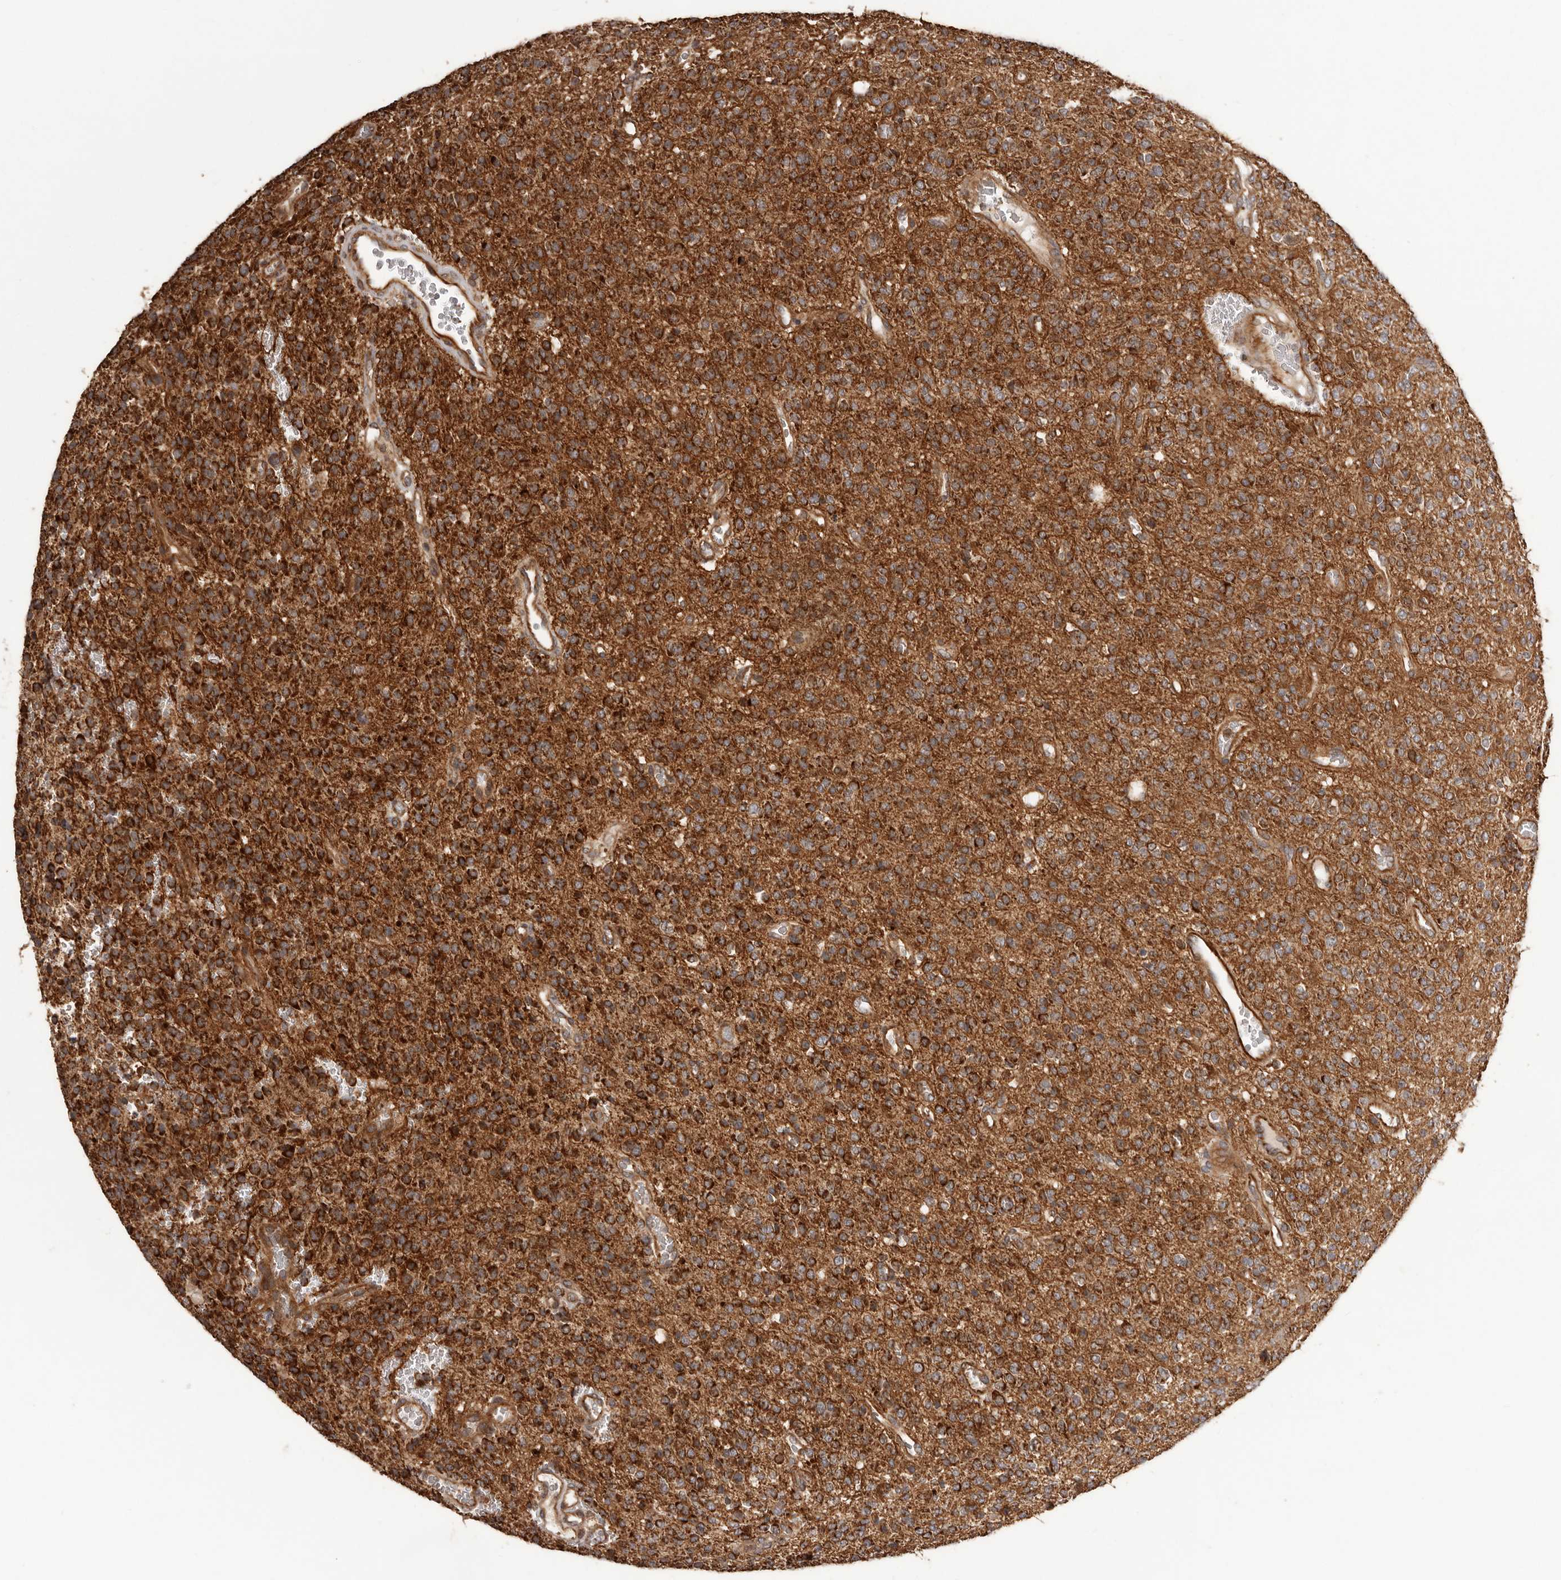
{"staining": {"intensity": "strong", "quantity": ">75%", "location": "cytoplasmic/membranous"}, "tissue": "glioma", "cell_type": "Tumor cells", "image_type": "cancer", "snomed": [{"axis": "morphology", "description": "Glioma, malignant, High grade"}, {"axis": "topography", "description": "Brain"}], "caption": "There is high levels of strong cytoplasmic/membranous expression in tumor cells of high-grade glioma (malignant), as demonstrated by immunohistochemical staining (brown color).", "gene": "QRSL1", "patient": {"sex": "male", "age": 34}}